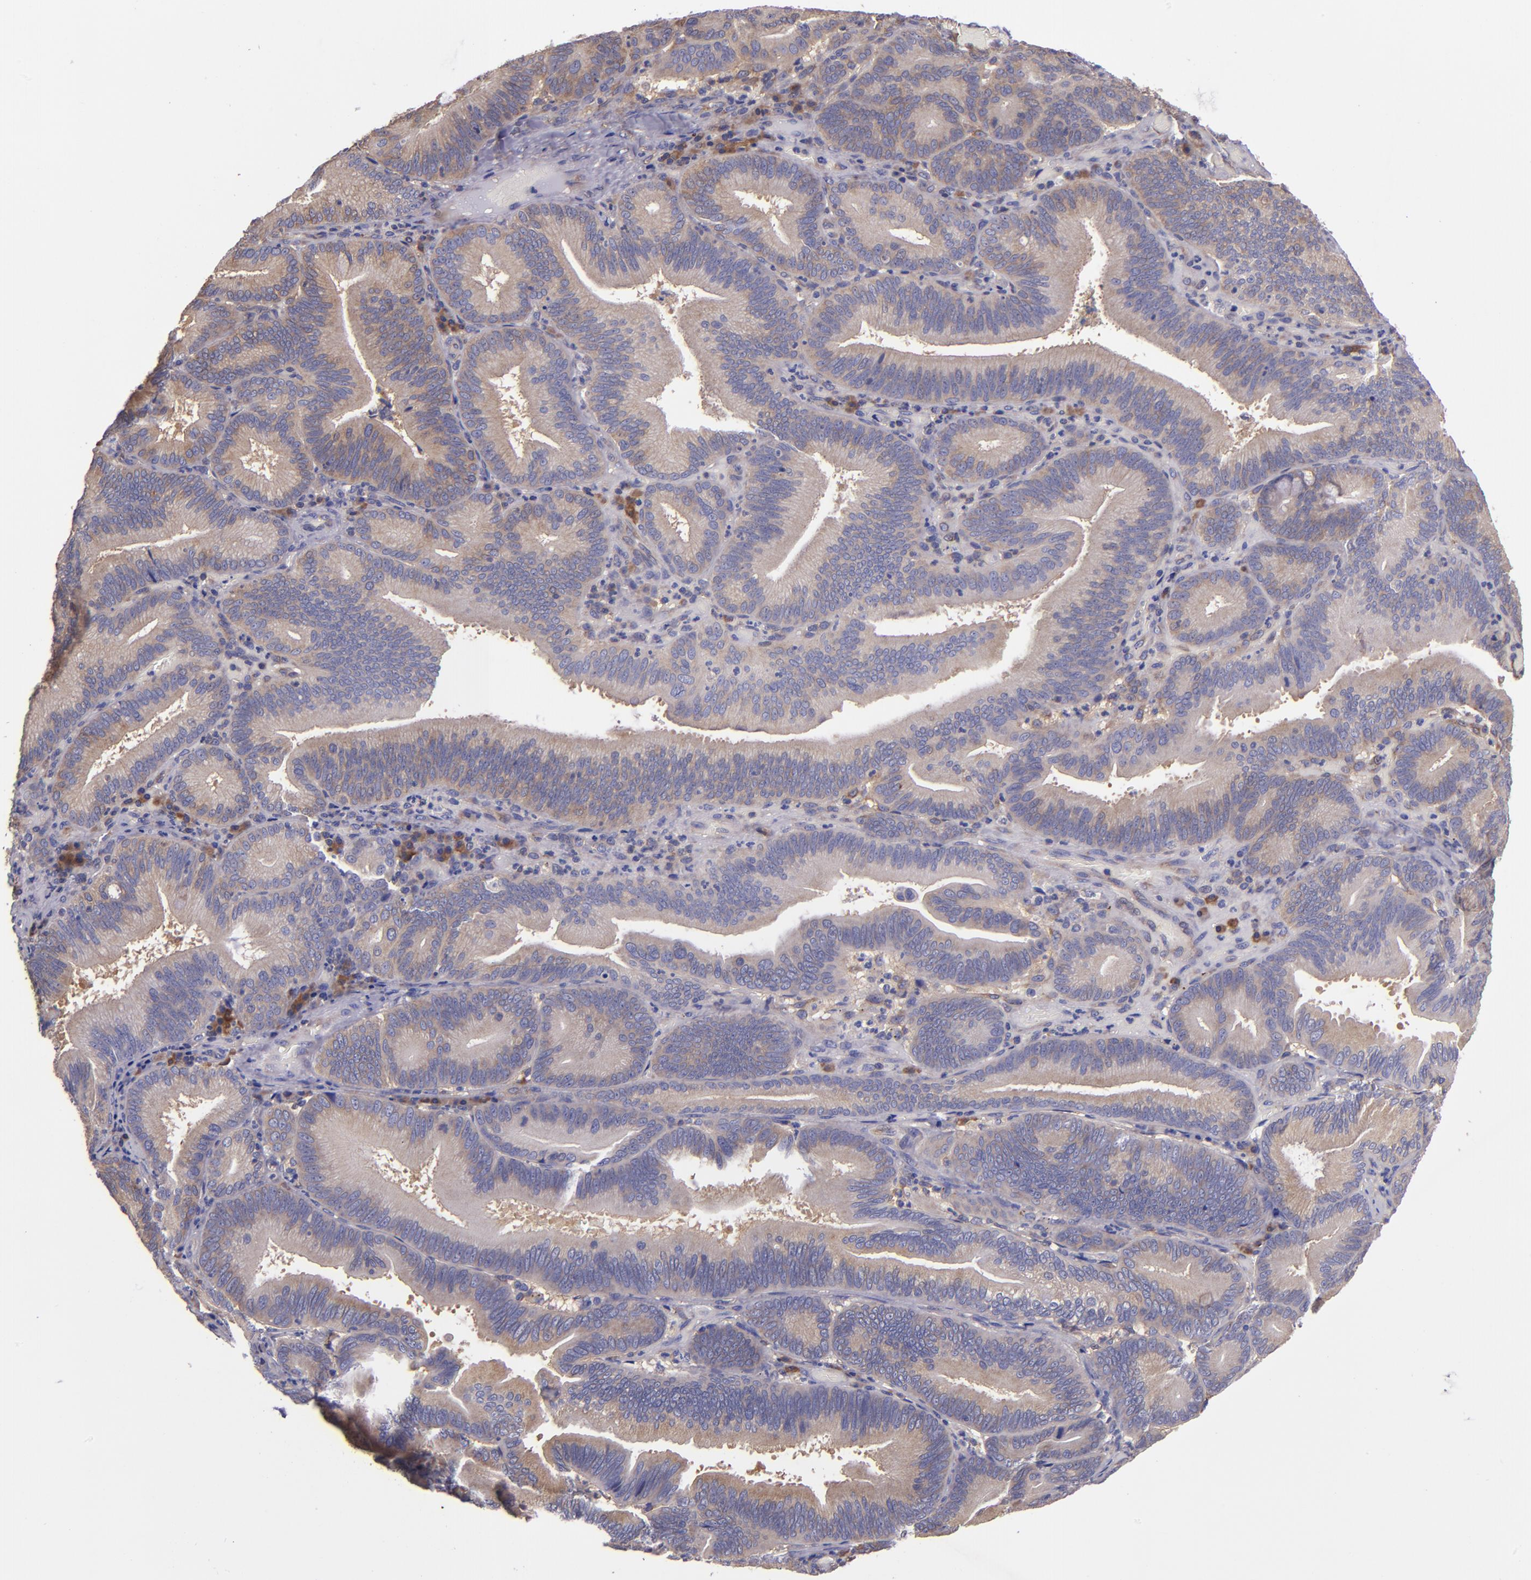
{"staining": {"intensity": "weak", "quantity": "25%-75%", "location": "cytoplasmic/membranous"}, "tissue": "pancreatic cancer", "cell_type": "Tumor cells", "image_type": "cancer", "snomed": [{"axis": "morphology", "description": "Adenocarcinoma, NOS"}, {"axis": "topography", "description": "Pancreas"}], "caption": "Immunohistochemistry (IHC) of pancreatic cancer displays low levels of weak cytoplasmic/membranous expression in about 25%-75% of tumor cells.", "gene": "CARS1", "patient": {"sex": "male", "age": 82}}